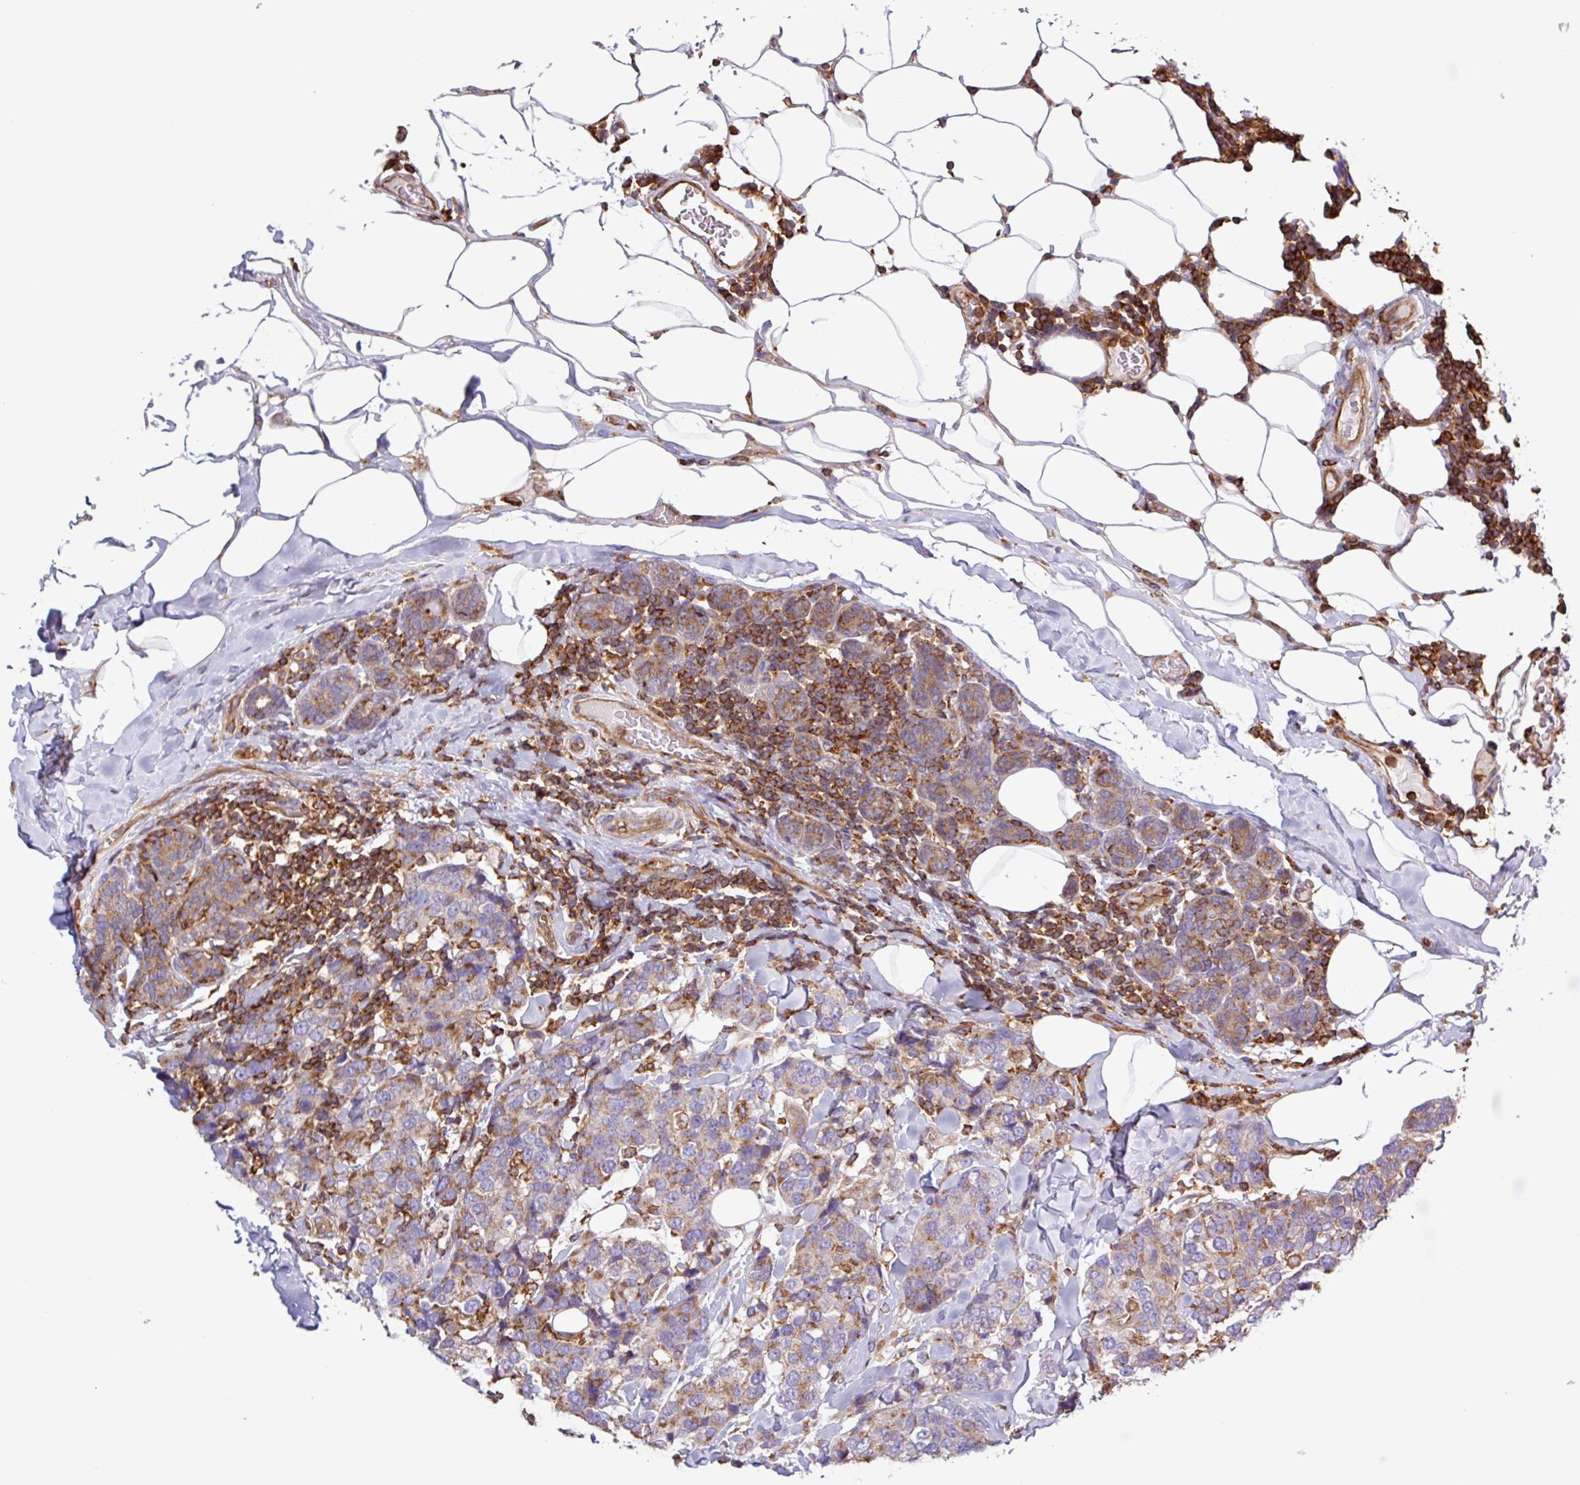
{"staining": {"intensity": "moderate", "quantity": "25%-75%", "location": "cytoplasmic/membranous"}, "tissue": "breast cancer", "cell_type": "Tumor cells", "image_type": "cancer", "snomed": [{"axis": "morphology", "description": "Lobular carcinoma"}, {"axis": "topography", "description": "Breast"}], "caption": "Breast lobular carcinoma stained for a protein (brown) demonstrates moderate cytoplasmic/membranous positive staining in about 25%-75% of tumor cells.", "gene": "ACTR3", "patient": {"sex": "female", "age": 59}}